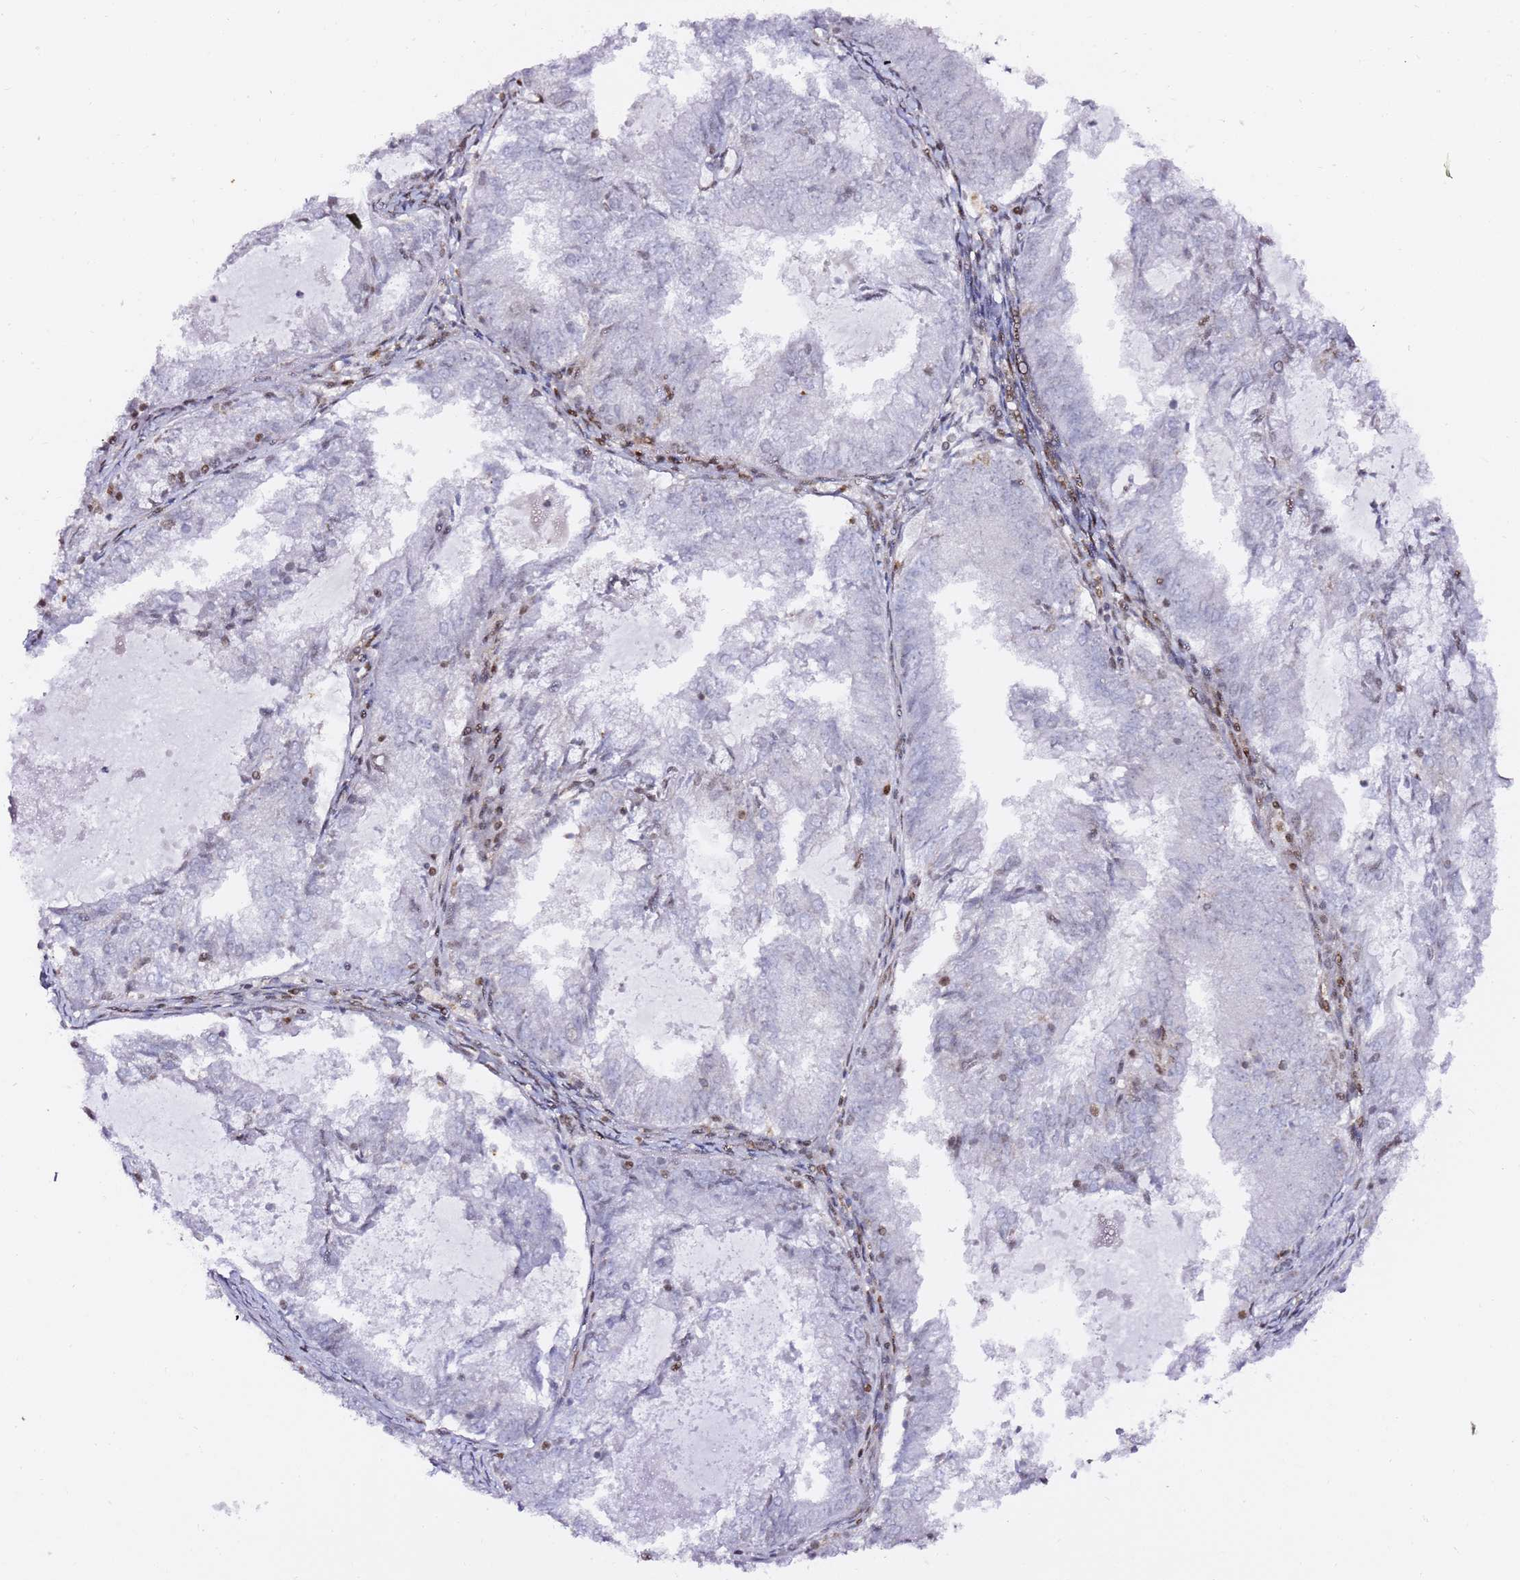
{"staining": {"intensity": "negative", "quantity": "none", "location": "none"}, "tissue": "endometrial cancer", "cell_type": "Tumor cells", "image_type": "cancer", "snomed": [{"axis": "morphology", "description": "Adenocarcinoma, NOS"}, {"axis": "topography", "description": "Endometrium"}], "caption": "Photomicrograph shows no significant protein staining in tumor cells of endometrial cancer. (DAB immunohistochemistry, high magnification).", "gene": "GBP2", "patient": {"sex": "female", "age": 57}}